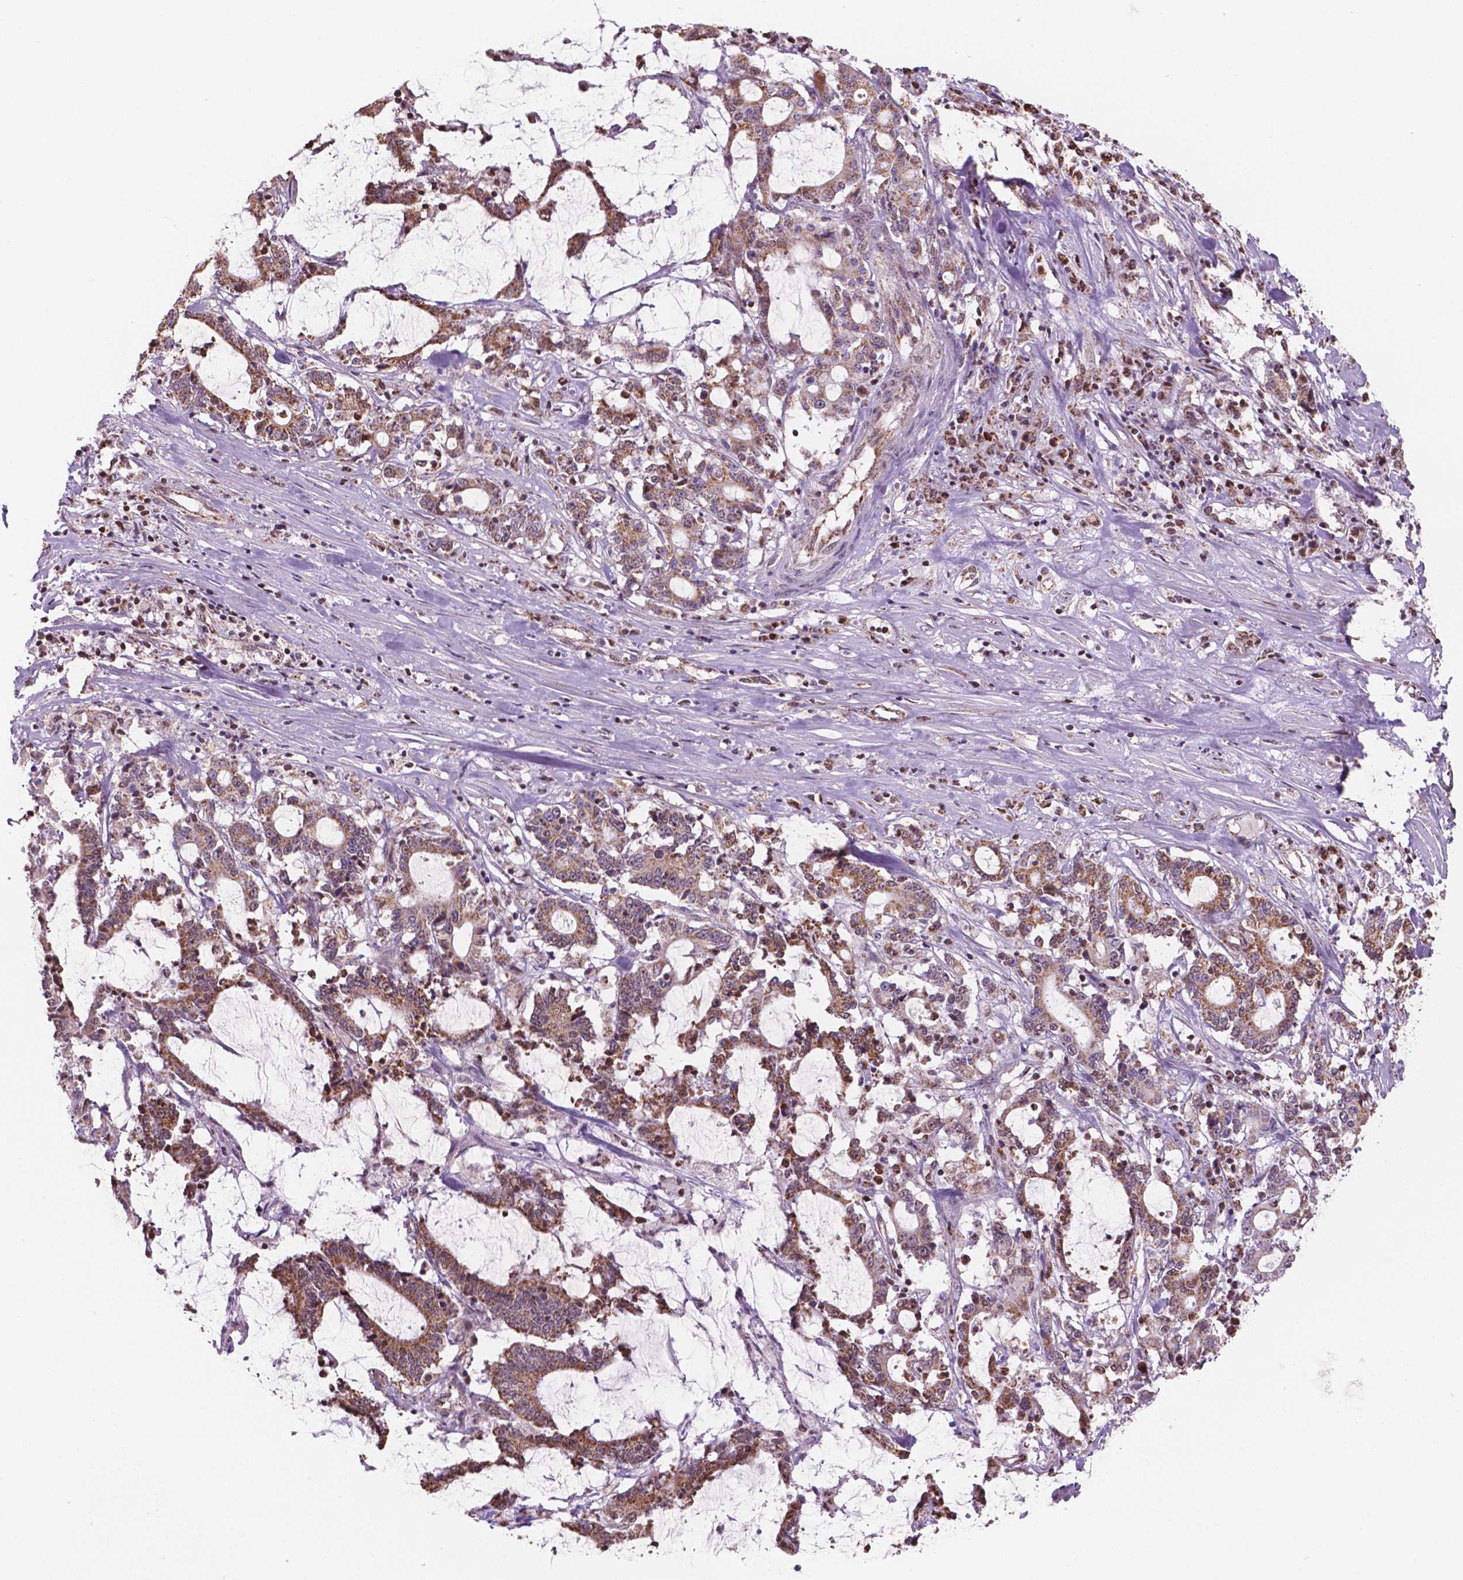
{"staining": {"intensity": "strong", "quantity": ">75%", "location": "cytoplasmic/membranous"}, "tissue": "stomach cancer", "cell_type": "Tumor cells", "image_type": "cancer", "snomed": [{"axis": "morphology", "description": "Adenocarcinoma, NOS"}, {"axis": "topography", "description": "Stomach, upper"}], "caption": "Immunohistochemical staining of stomach cancer displays strong cytoplasmic/membranous protein positivity in approximately >75% of tumor cells.", "gene": "NDUFA10", "patient": {"sex": "male", "age": 68}}